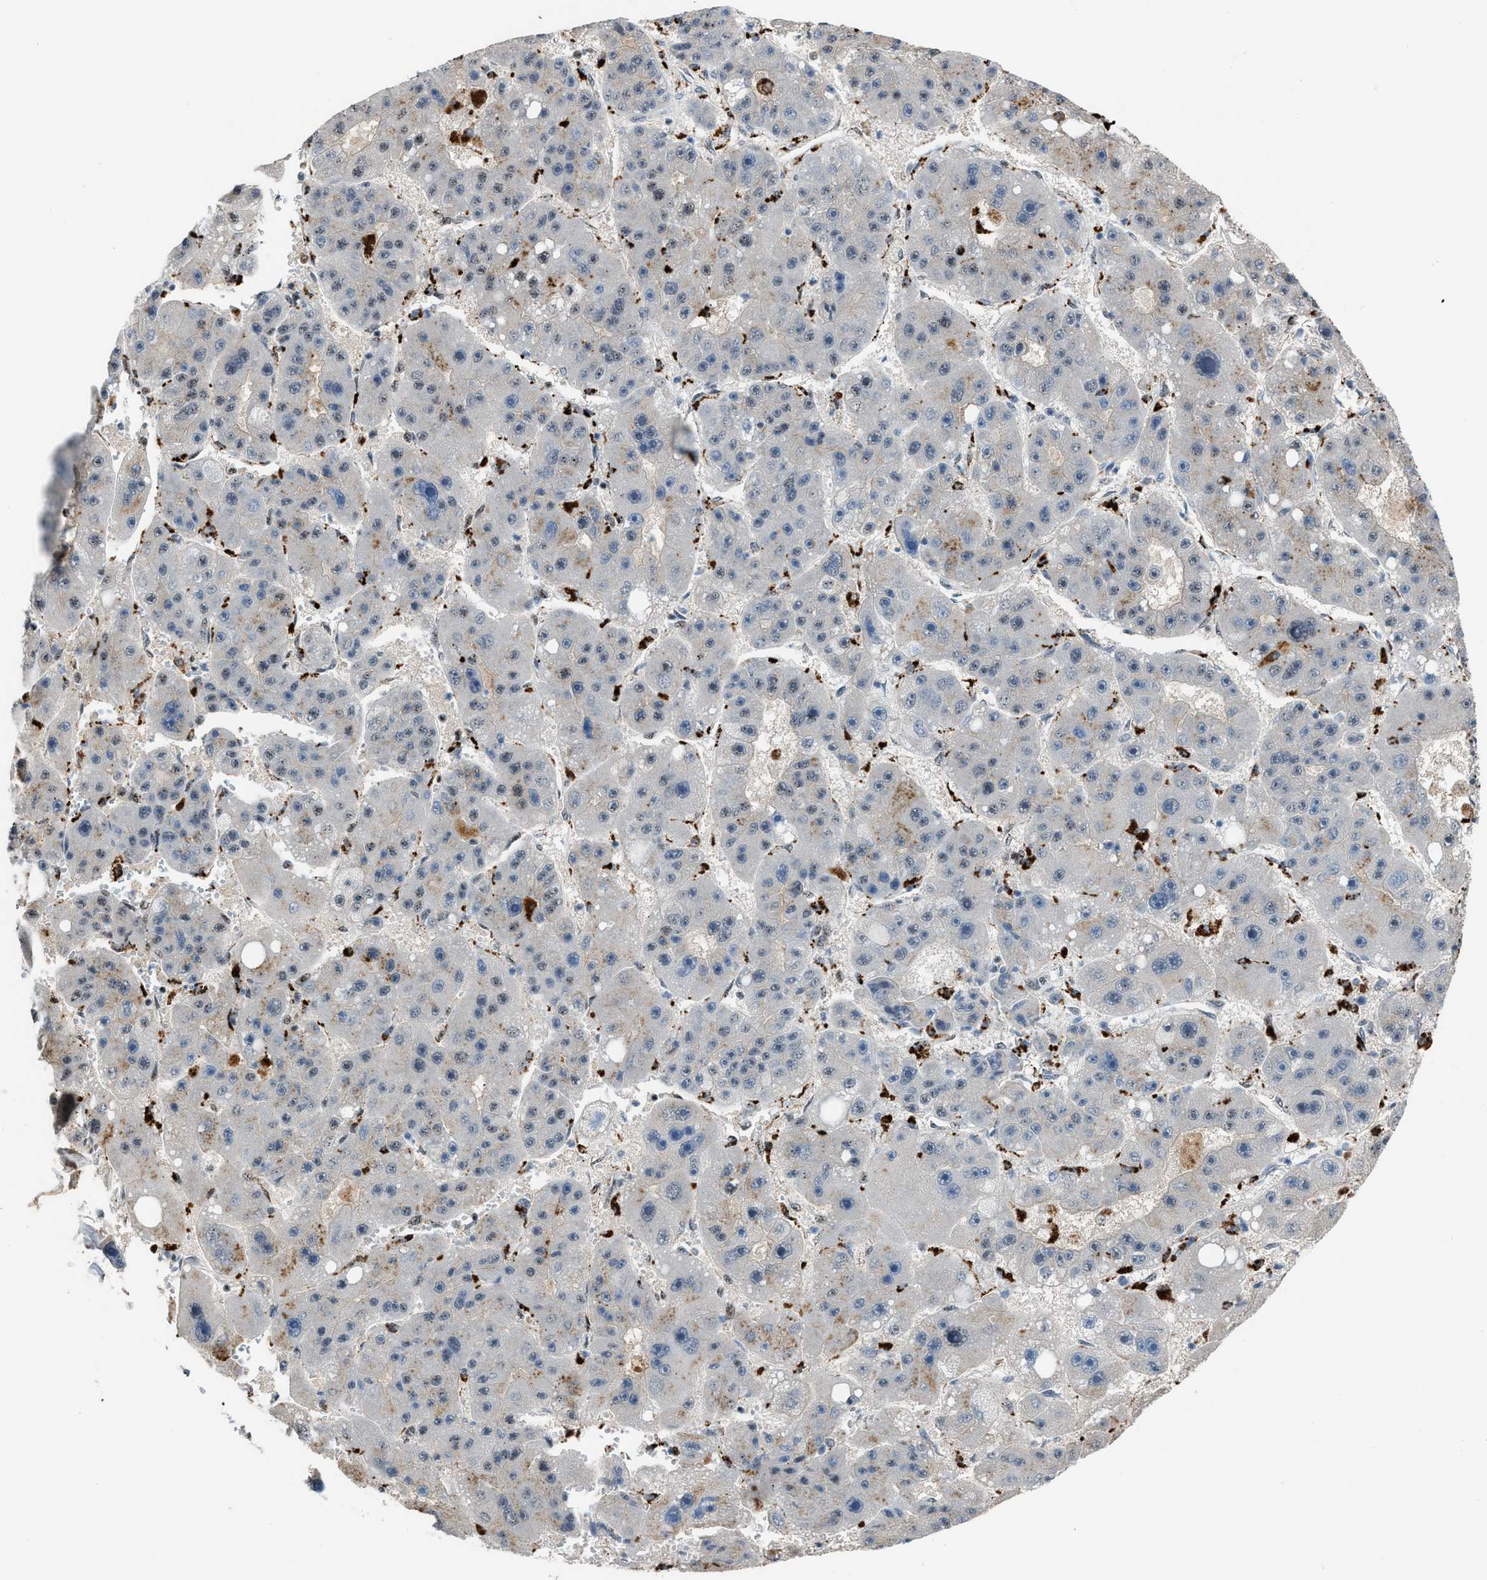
{"staining": {"intensity": "weak", "quantity": "<25%", "location": "nuclear"}, "tissue": "liver cancer", "cell_type": "Tumor cells", "image_type": "cancer", "snomed": [{"axis": "morphology", "description": "Carcinoma, Hepatocellular, NOS"}, {"axis": "topography", "description": "Liver"}], "caption": "A high-resolution histopathology image shows immunohistochemistry (IHC) staining of hepatocellular carcinoma (liver), which reveals no significant staining in tumor cells.", "gene": "CENPP", "patient": {"sex": "female", "age": 61}}